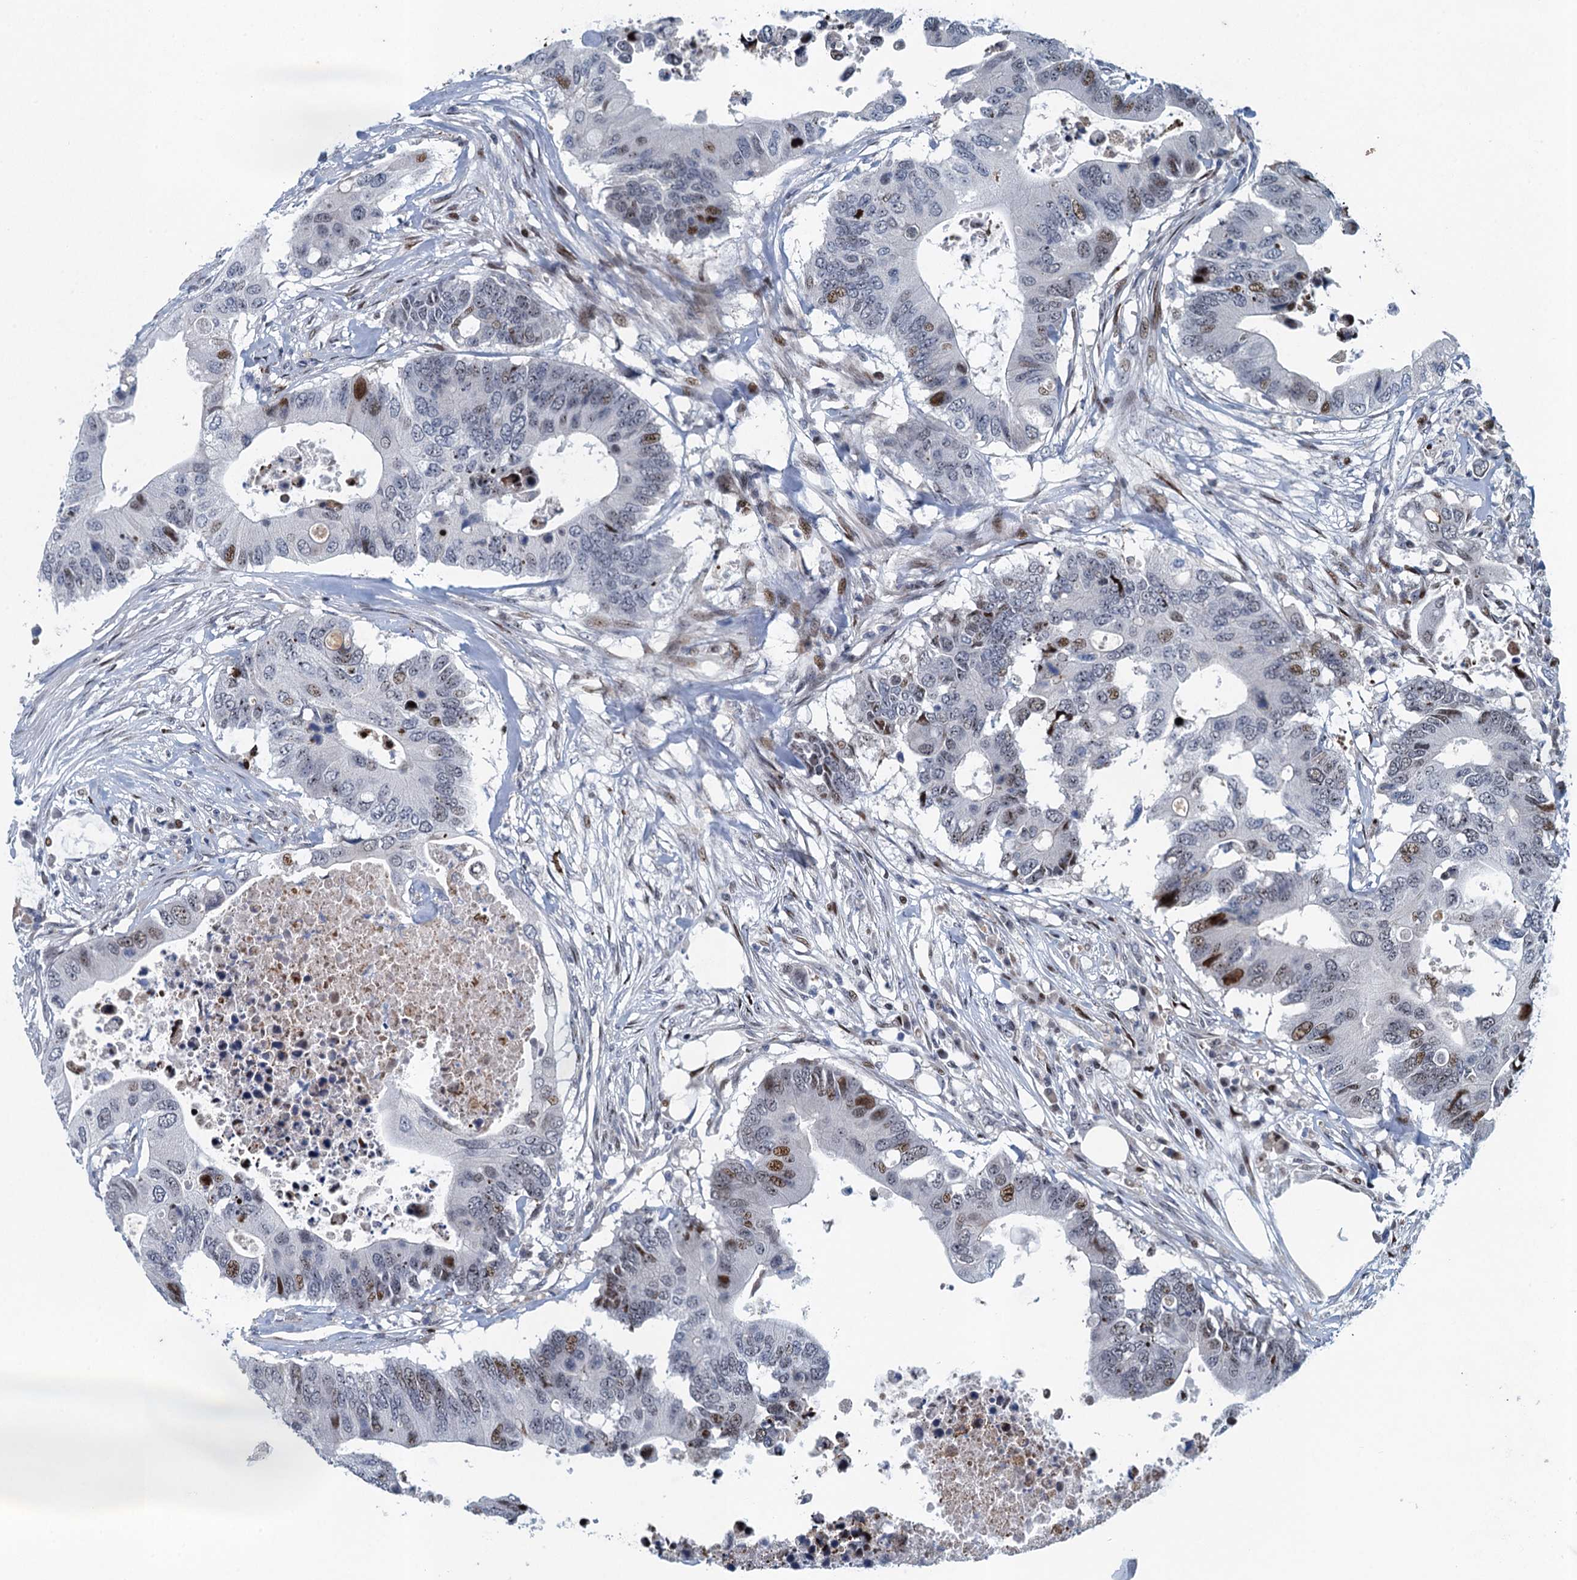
{"staining": {"intensity": "moderate", "quantity": "<25%", "location": "nuclear"}, "tissue": "colorectal cancer", "cell_type": "Tumor cells", "image_type": "cancer", "snomed": [{"axis": "morphology", "description": "Adenocarcinoma, NOS"}, {"axis": "topography", "description": "Colon"}], "caption": "Tumor cells display low levels of moderate nuclear staining in approximately <25% of cells in colorectal adenocarcinoma.", "gene": "ANKRD13D", "patient": {"sex": "male", "age": 71}}